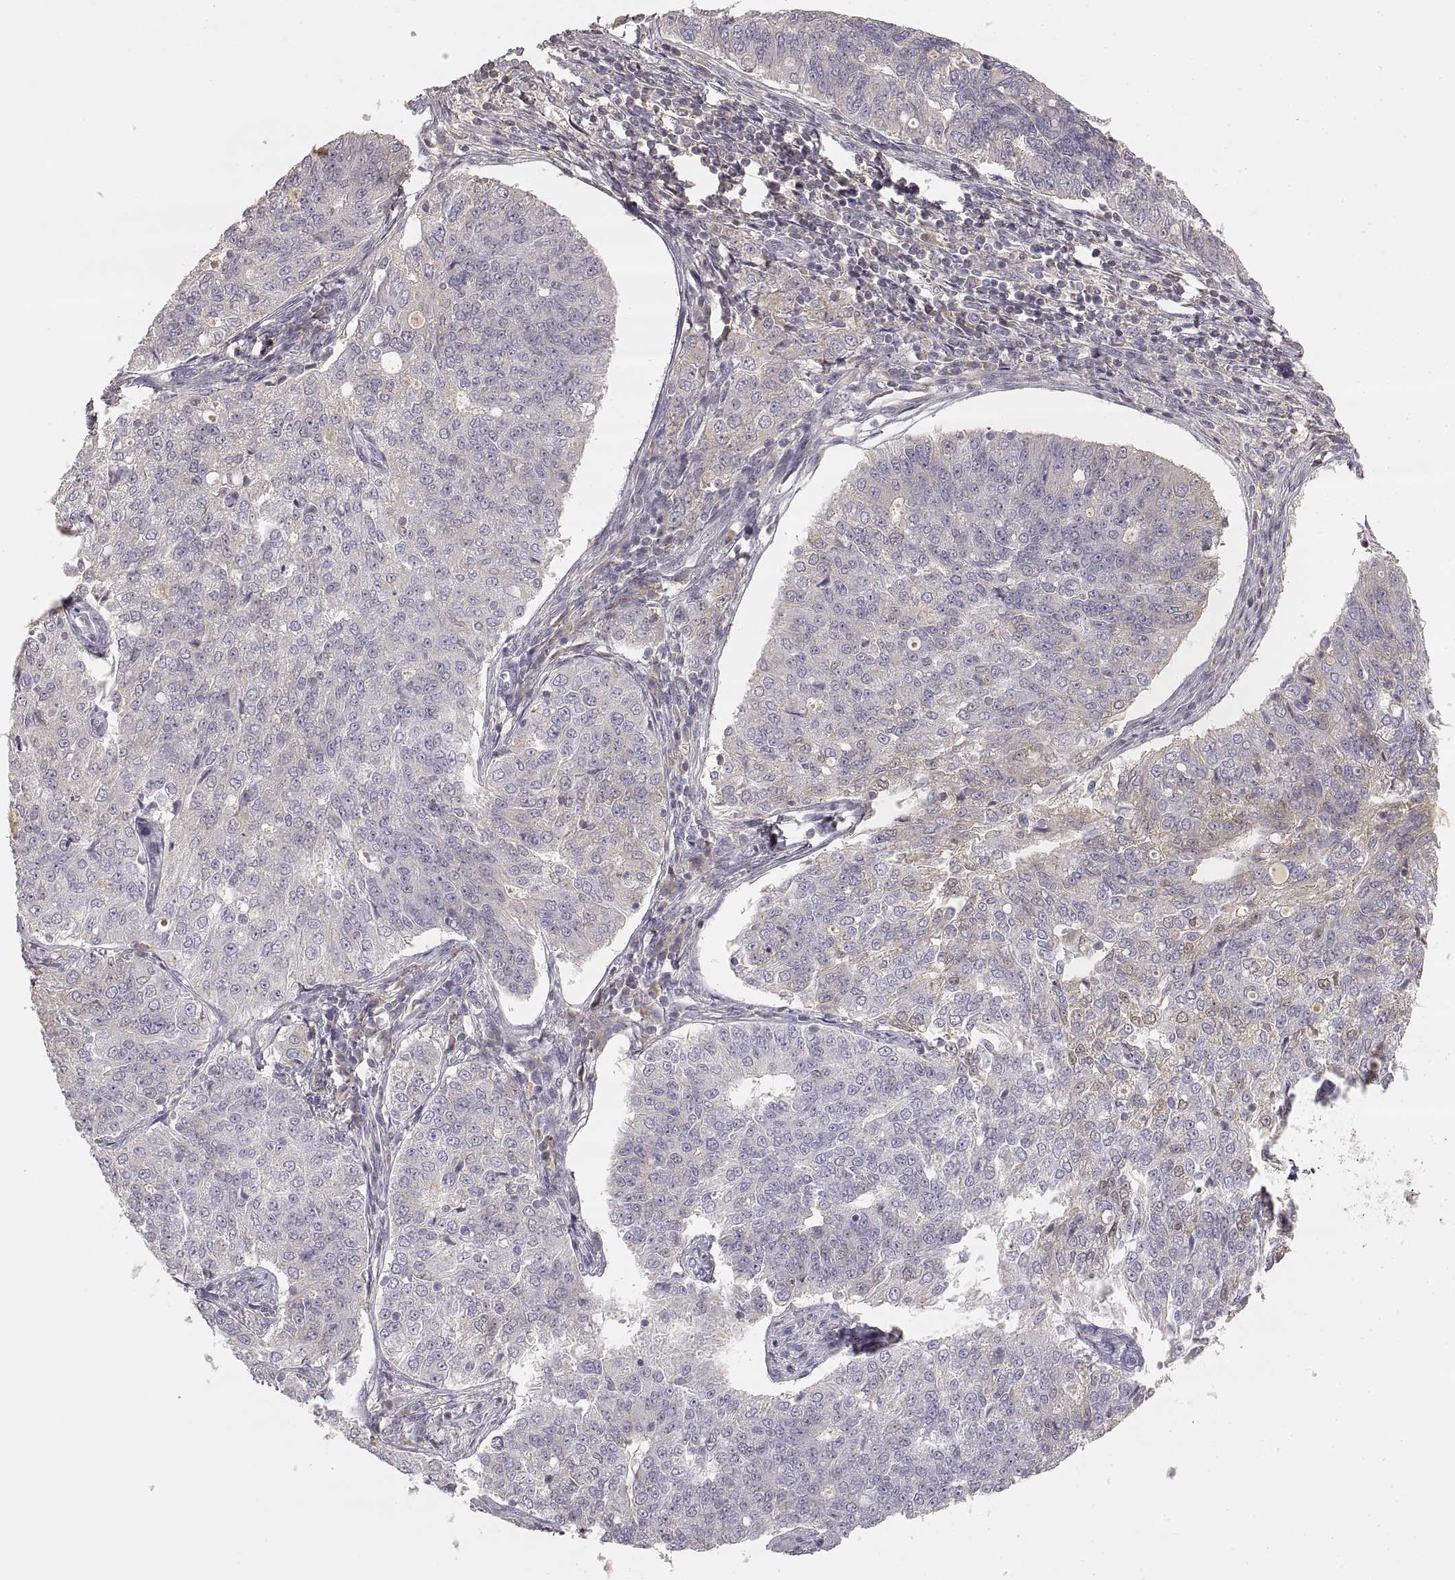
{"staining": {"intensity": "weak", "quantity": "<25%", "location": "cytoplasmic/membranous"}, "tissue": "endometrial cancer", "cell_type": "Tumor cells", "image_type": "cancer", "snomed": [{"axis": "morphology", "description": "Adenocarcinoma, NOS"}, {"axis": "topography", "description": "Endometrium"}], "caption": "High power microscopy micrograph of an immunohistochemistry (IHC) photomicrograph of adenocarcinoma (endometrial), revealing no significant expression in tumor cells.", "gene": "RUNDC3A", "patient": {"sex": "female", "age": 43}}